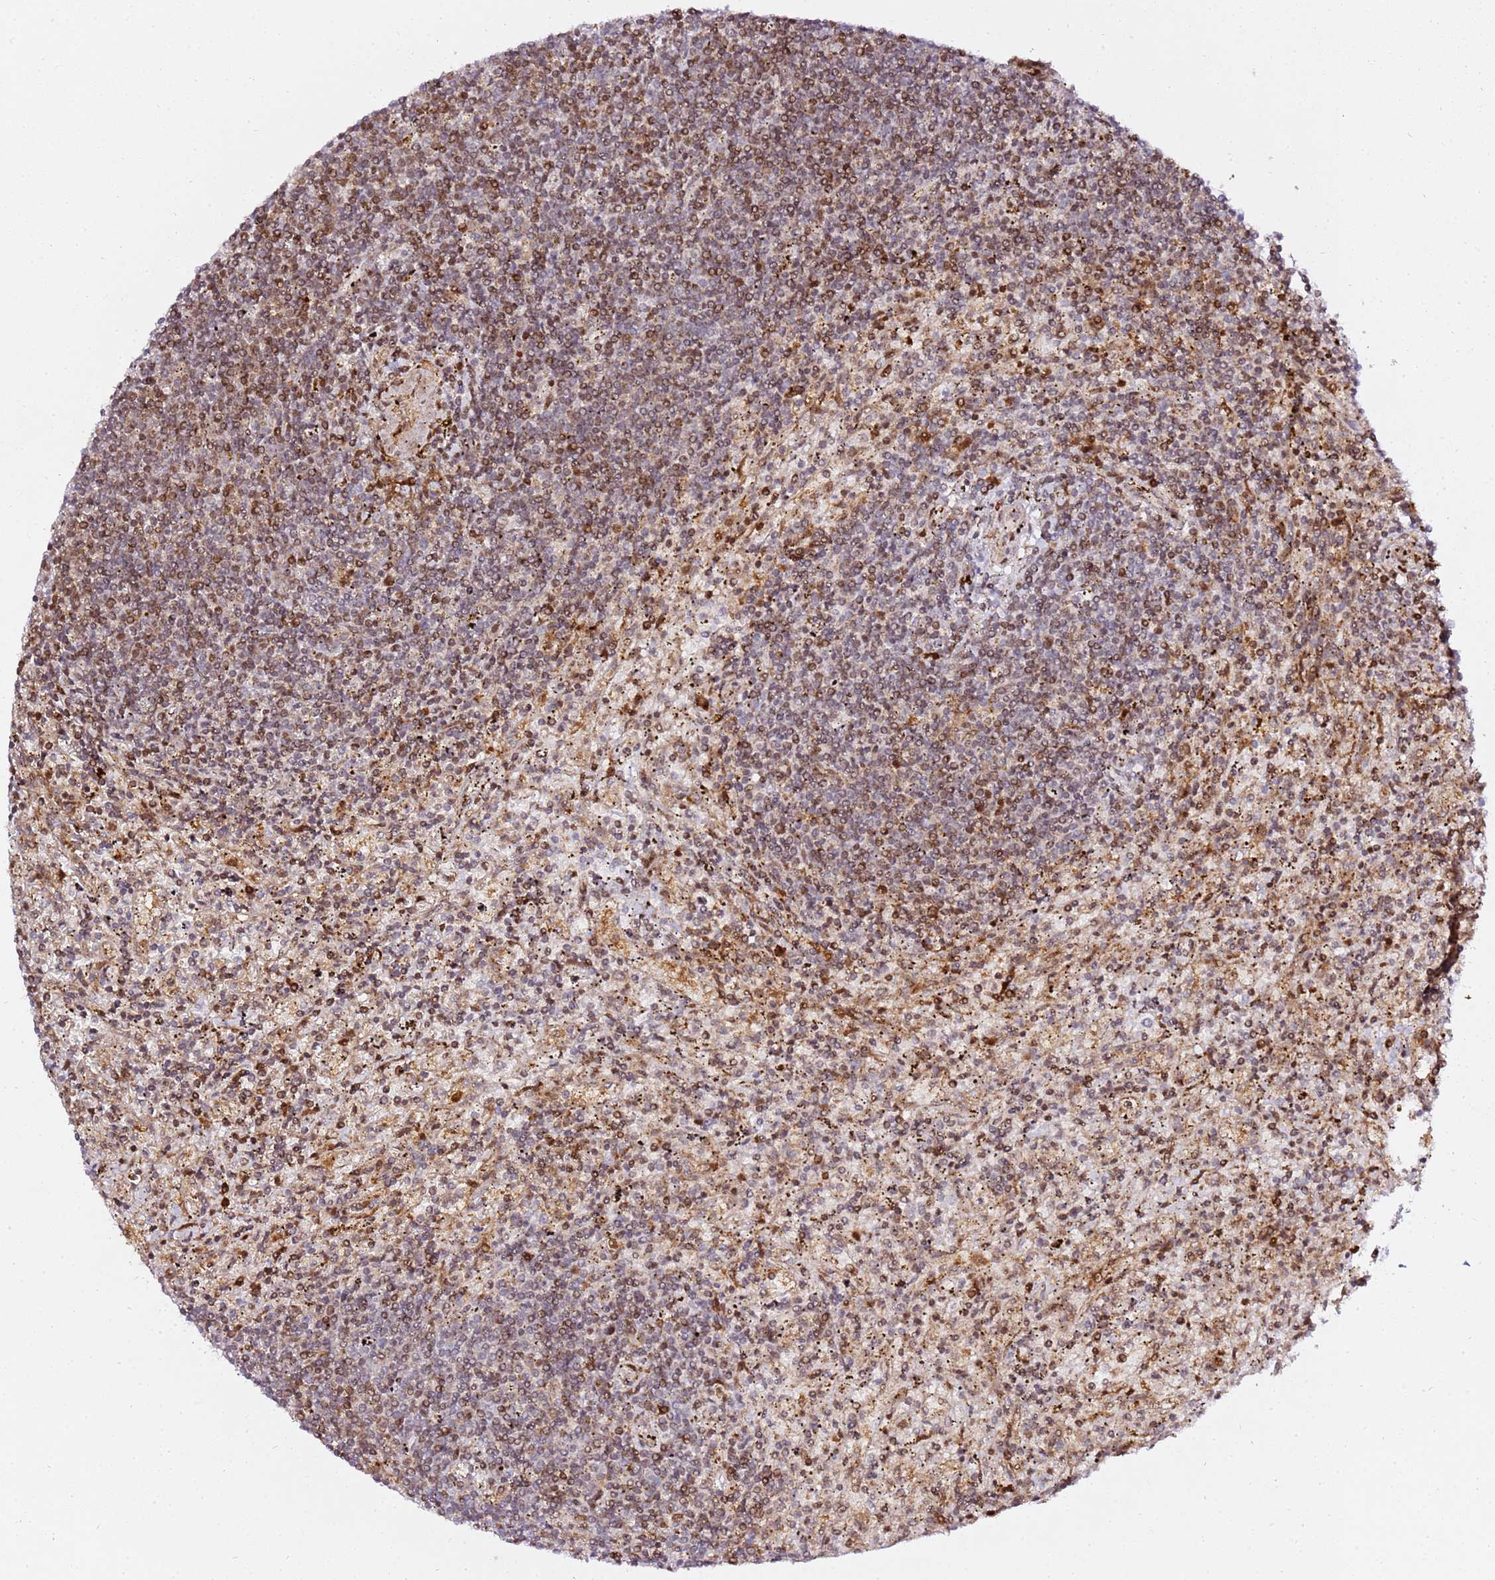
{"staining": {"intensity": "moderate", "quantity": "25%-75%", "location": "nuclear"}, "tissue": "lymphoma", "cell_type": "Tumor cells", "image_type": "cancer", "snomed": [{"axis": "morphology", "description": "Malignant lymphoma, non-Hodgkin's type, Low grade"}, {"axis": "topography", "description": "Spleen"}], "caption": "Approximately 25%-75% of tumor cells in low-grade malignant lymphoma, non-Hodgkin's type exhibit moderate nuclear protein staining as visualized by brown immunohistochemical staining.", "gene": "GBP2", "patient": {"sex": "male", "age": 76}}